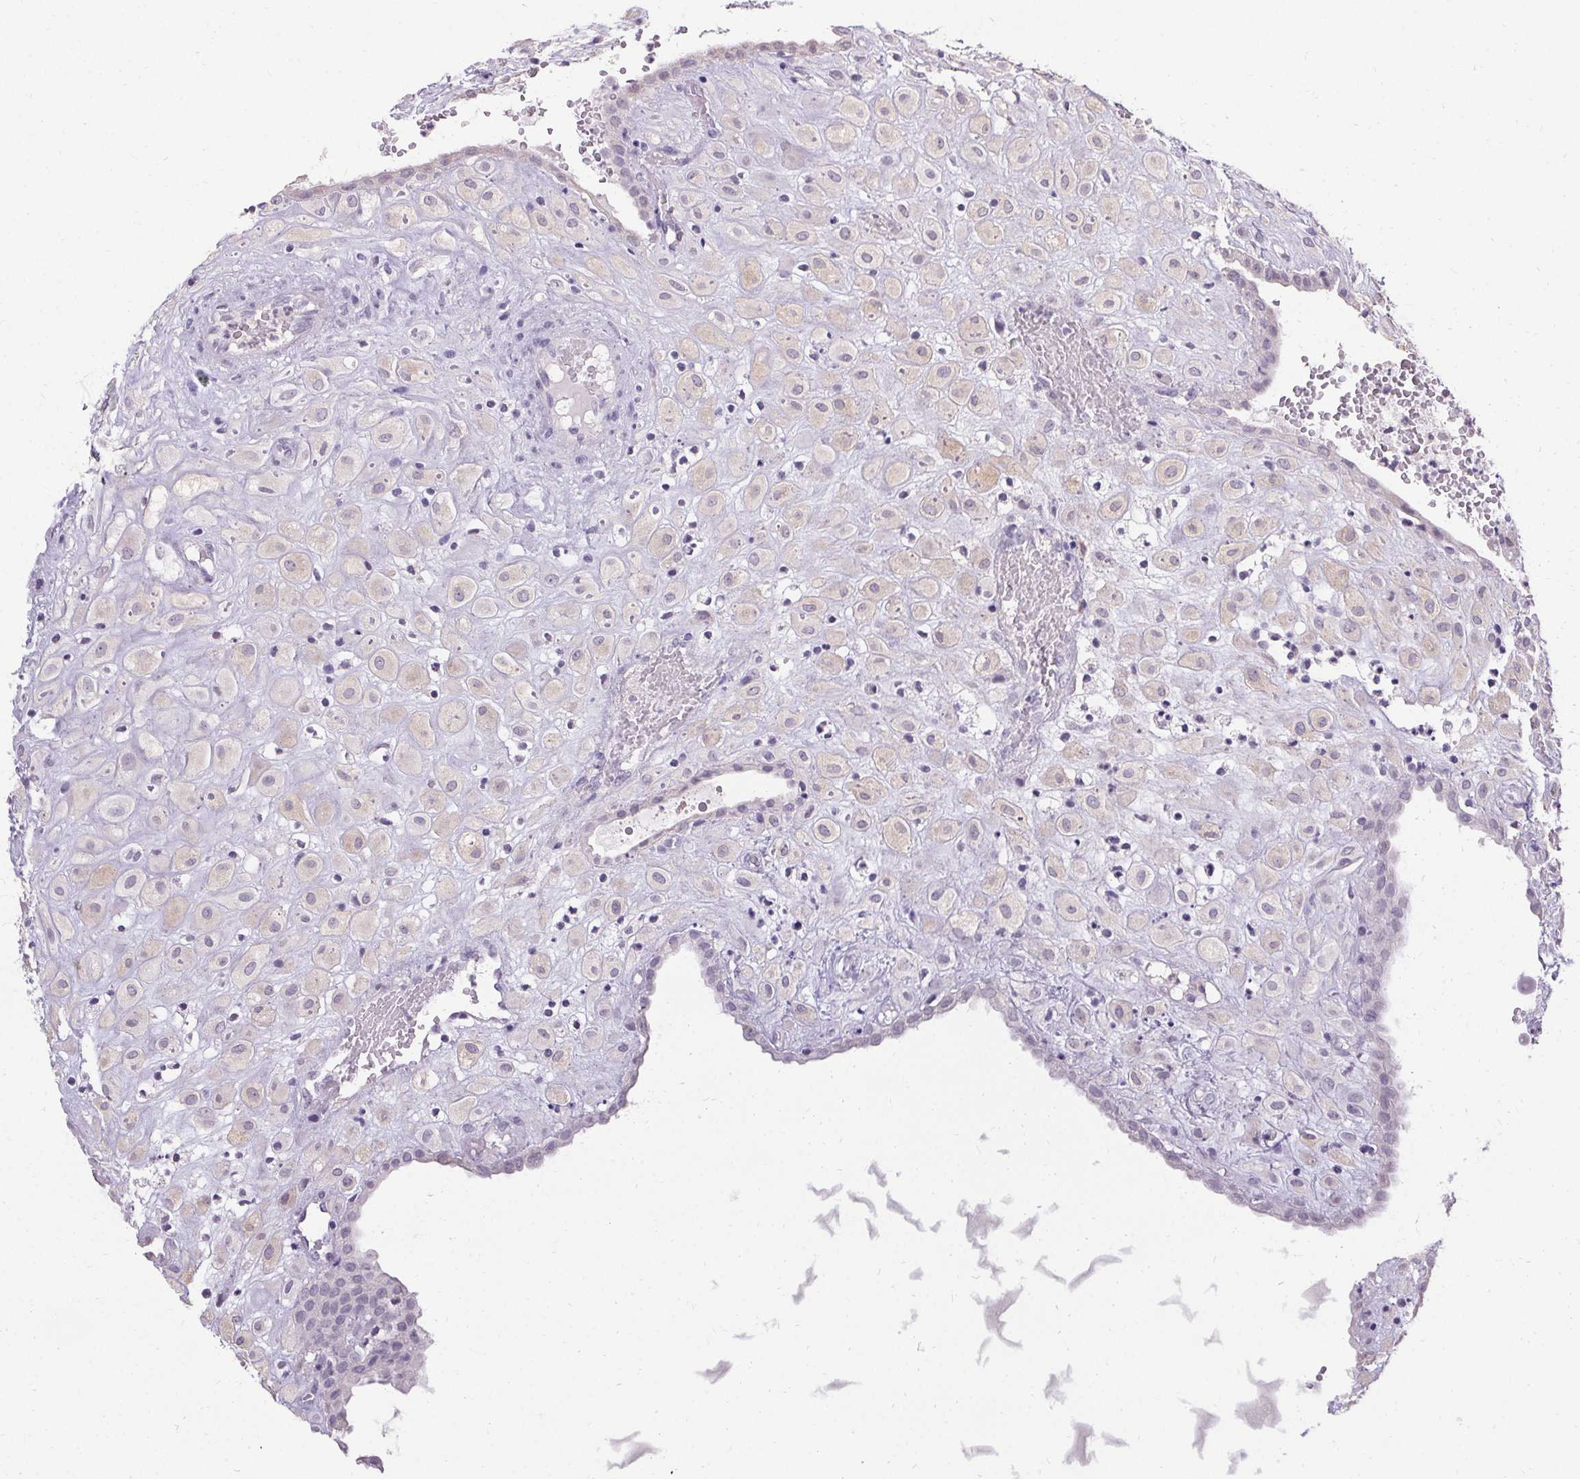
{"staining": {"intensity": "negative", "quantity": "none", "location": "none"}, "tissue": "placenta", "cell_type": "Decidual cells", "image_type": "normal", "snomed": [{"axis": "morphology", "description": "Normal tissue, NOS"}, {"axis": "topography", "description": "Placenta"}], "caption": "Immunohistochemistry histopathology image of unremarkable human placenta stained for a protein (brown), which displays no positivity in decidual cells. The staining was performed using DAB to visualize the protein expression in brown, while the nuclei were stained in blue with hematoxylin (Magnification: 20x).", "gene": "PMEL", "patient": {"sex": "female", "age": 24}}